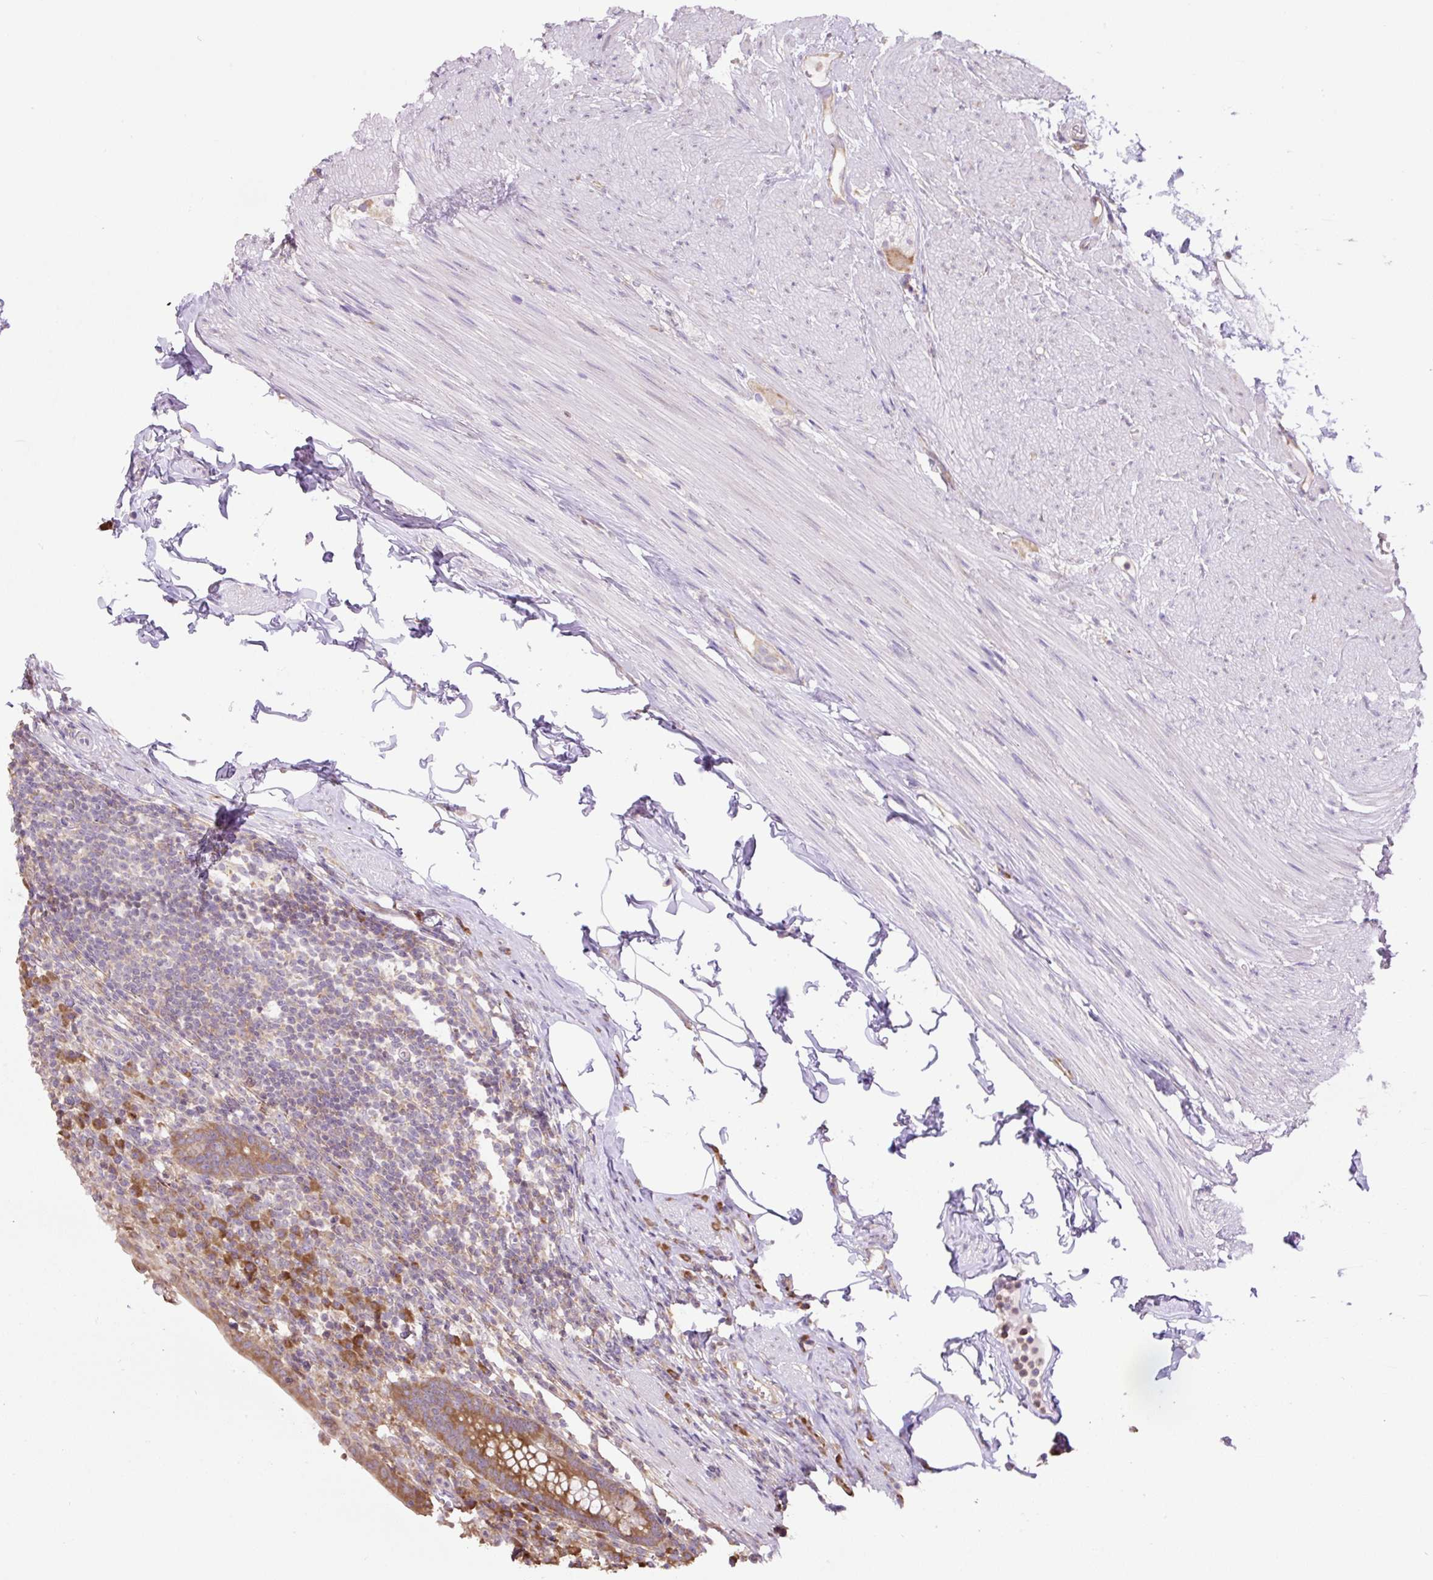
{"staining": {"intensity": "moderate", "quantity": ">75%", "location": "cytoplasmic/membranous"}, "tissue": "appendix", "cell_type": "Glandular cells", "image_type": "normal", "snomed": [{"axis": "morphology", "description": "Normal tissue, NOS"}, {"axis": "topography", "description": "Appendix"}], "caption": "Normal appendix was stained to show a protein in brown. There is medium levels of moderate cytoplasmic/membranous staining in approximately >75% of glandular cells. (DAB (3,3'-diaminobenzidine) IHC with brightfield microscopy, high magnification).", "gene": "RPS23", "patient": {"sex": "female", "age": 56}}